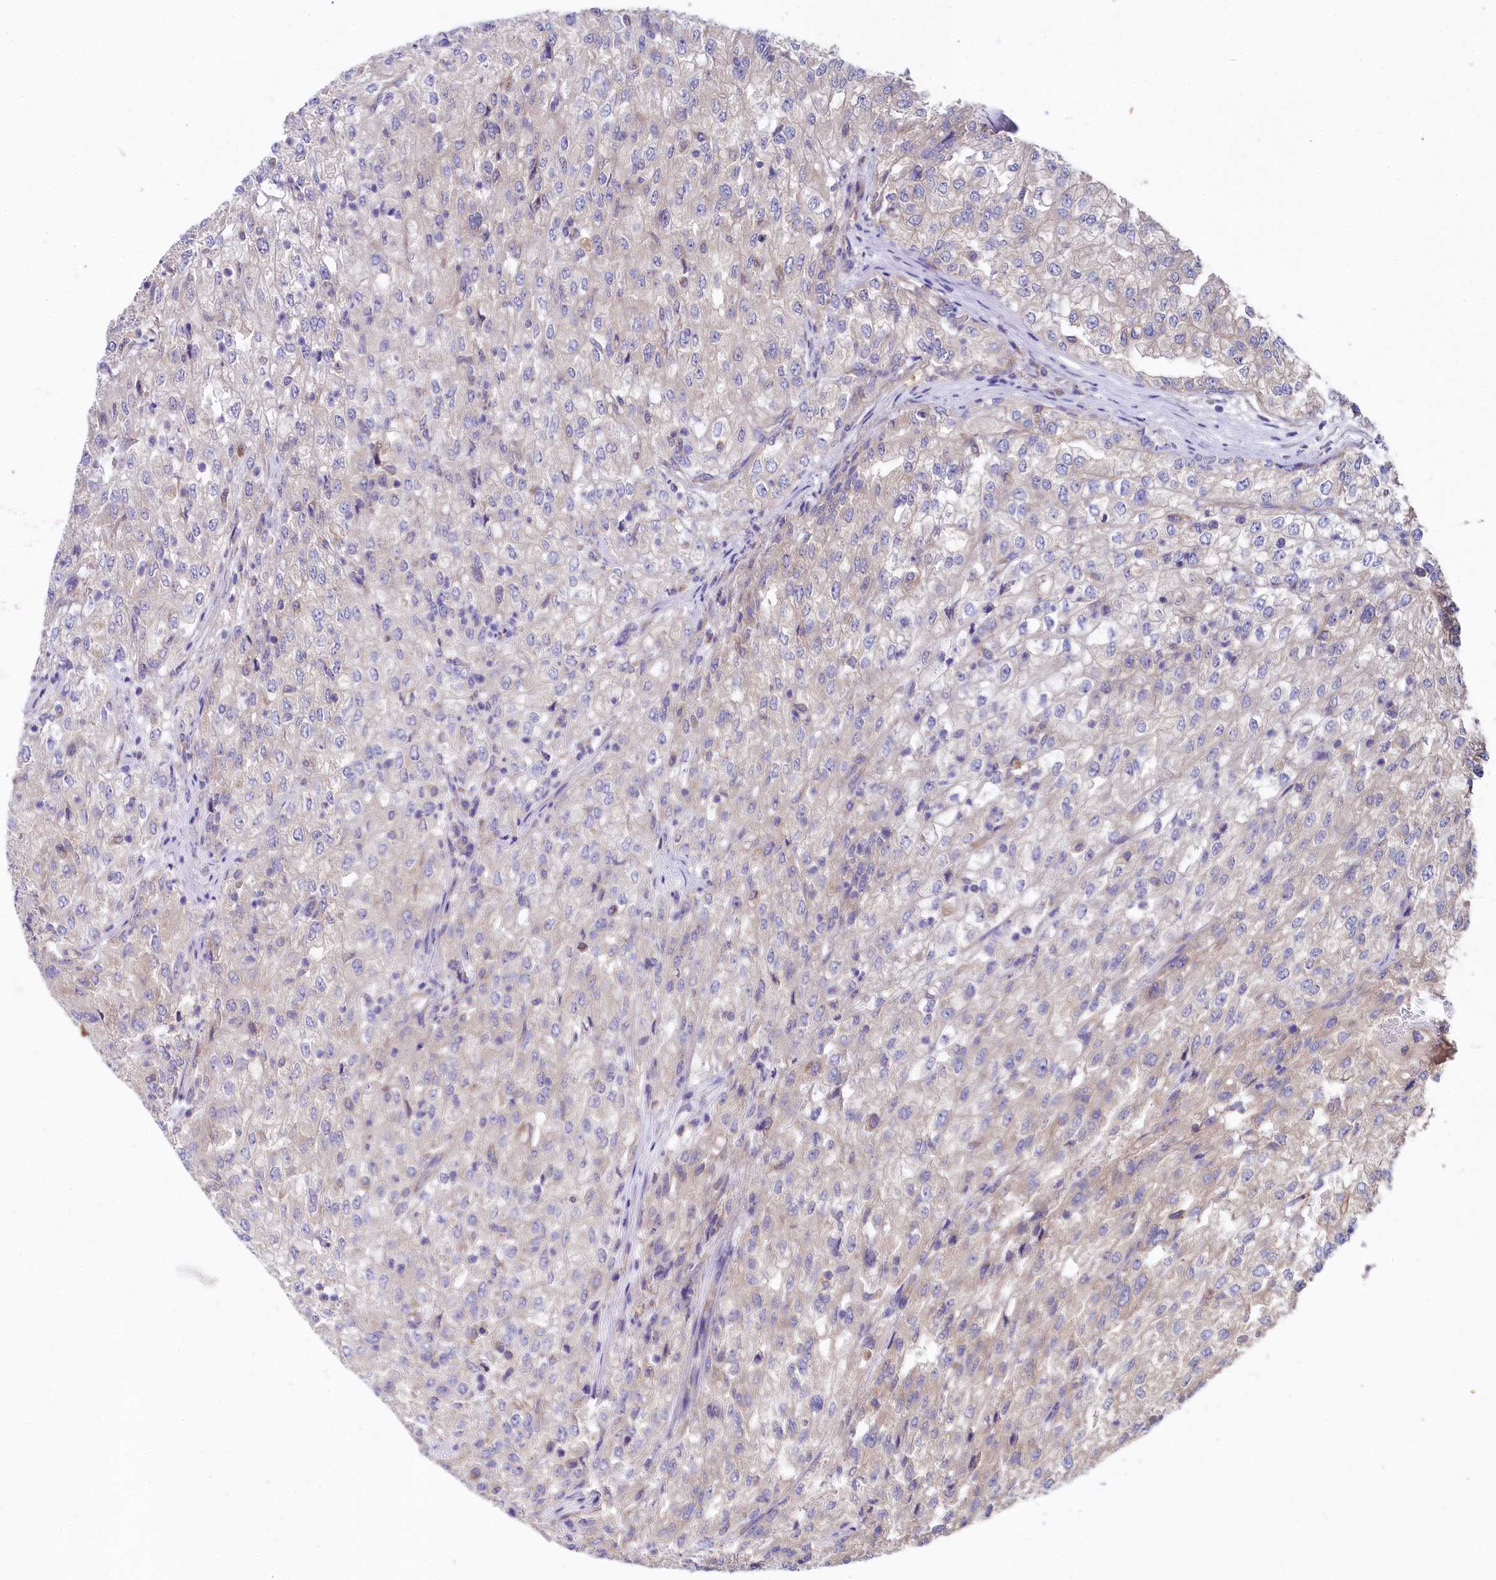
{"staining": {"intensity": "negative", "quantity": "none", "location": "none"}, "tissue": "renal cancer", "cell_type": "Tumor cells", "image_type": "cancer", "snomed": [{"axis": "morphology", "description": "Adenocarcinoma, NOS"}, {"axis": "topography", "description": "Kidney"}], "caption": "This is a micrograph of IHC staining of renal cancer, which shows no staining in tumor cells.", "gene": "QARS1", "patient": {"sex": "female", "age": 54}}